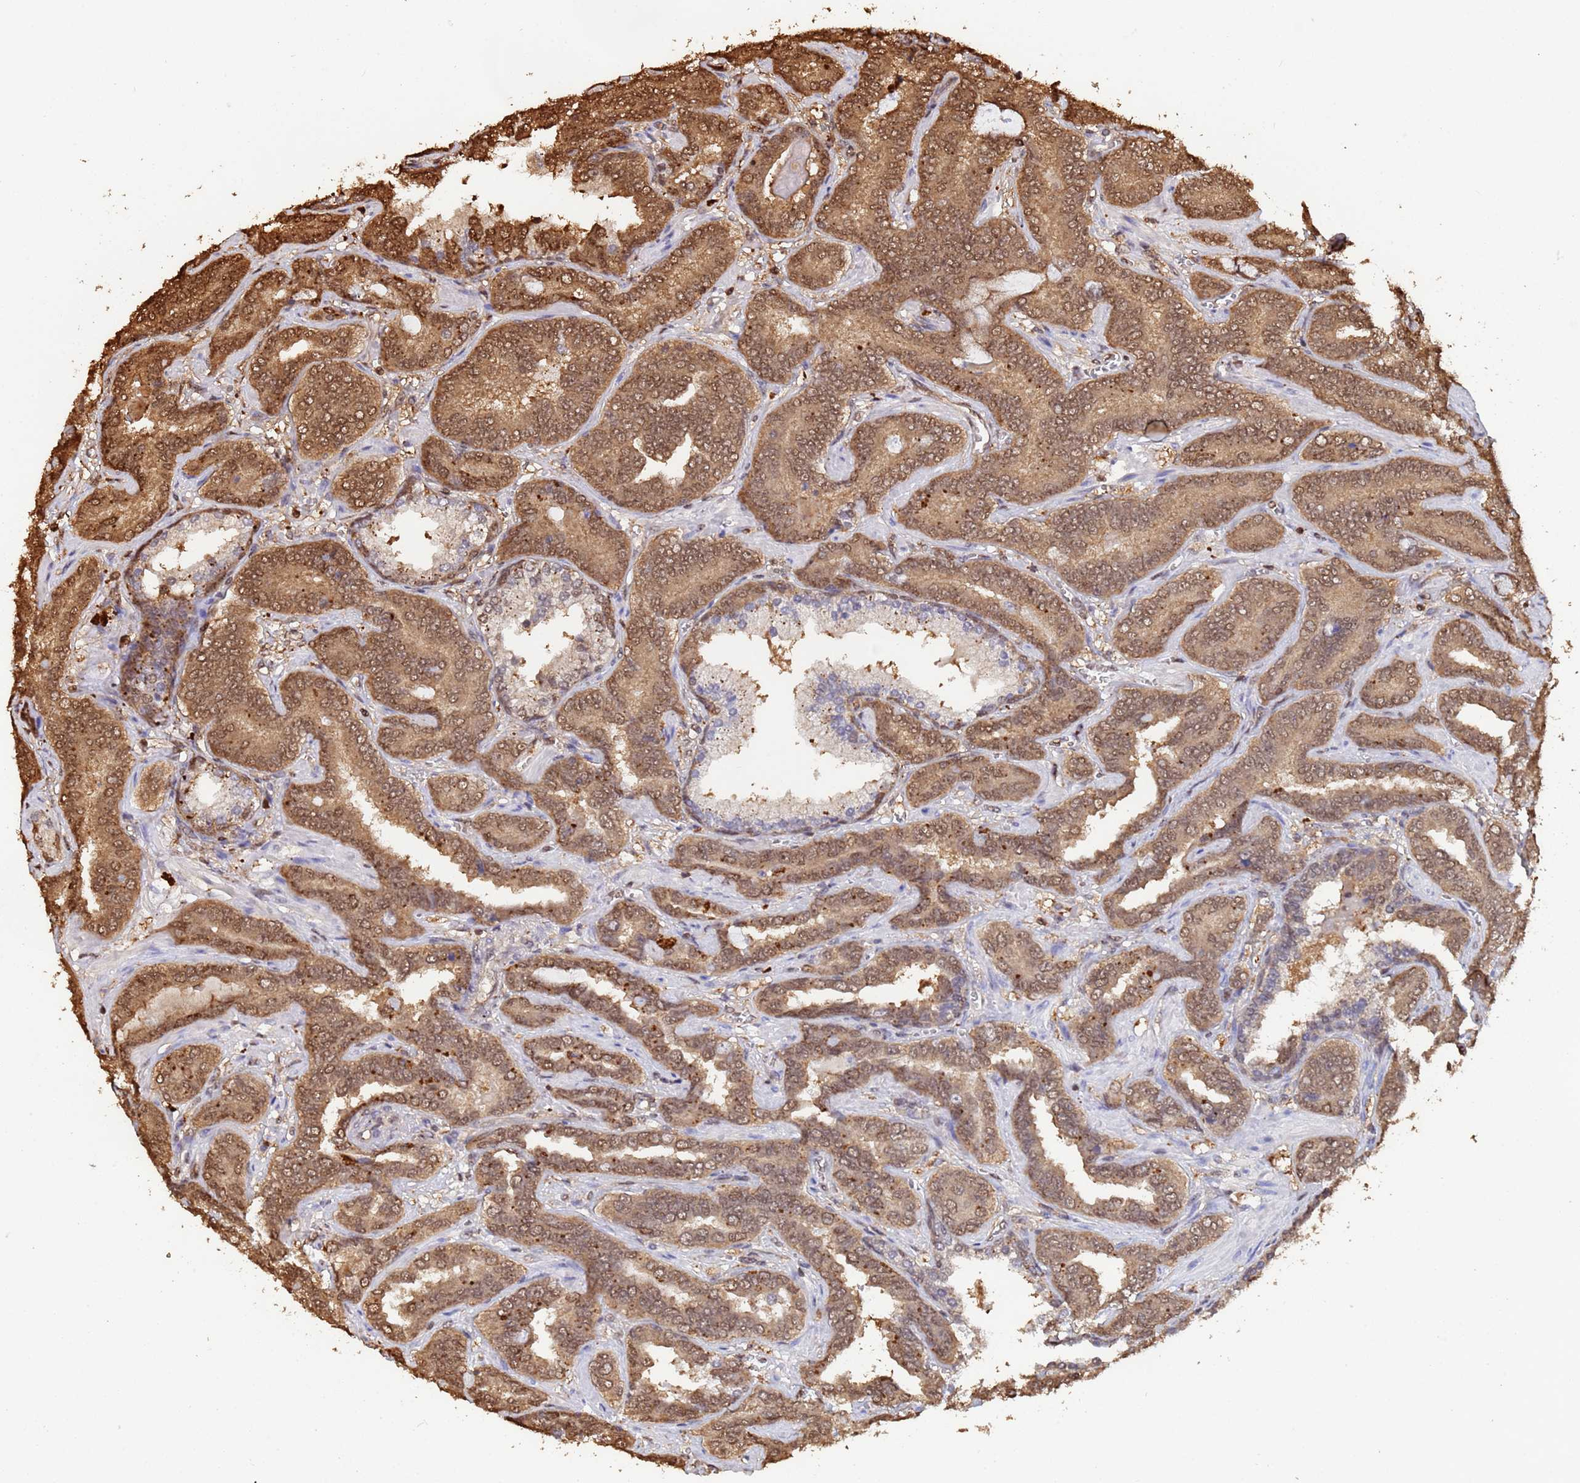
{"staining": {"intensity": "moderate", "quantity": ">75%", "location": "cytoplasmic/membranous,nuclear"}, "tissue": "prostate cancer", "cell_type": "Tumor cells", "image_type": "cancer", "snomed": [{"axis": "morphology", "description": "Adenocarcinoma, High grade"}, {"axis": "topography", "description": "Prostate"}], "caption": "Approximately >75% of tumor cells in prostate cancer (high-grade adenocarcinoma) display moderate cytoplasmic/membranous and nuclear protein staining as visualized by brown immunohistochemical staining.", "gene": "SUMO4", "patient": {"sex": "male", "age": 67}}